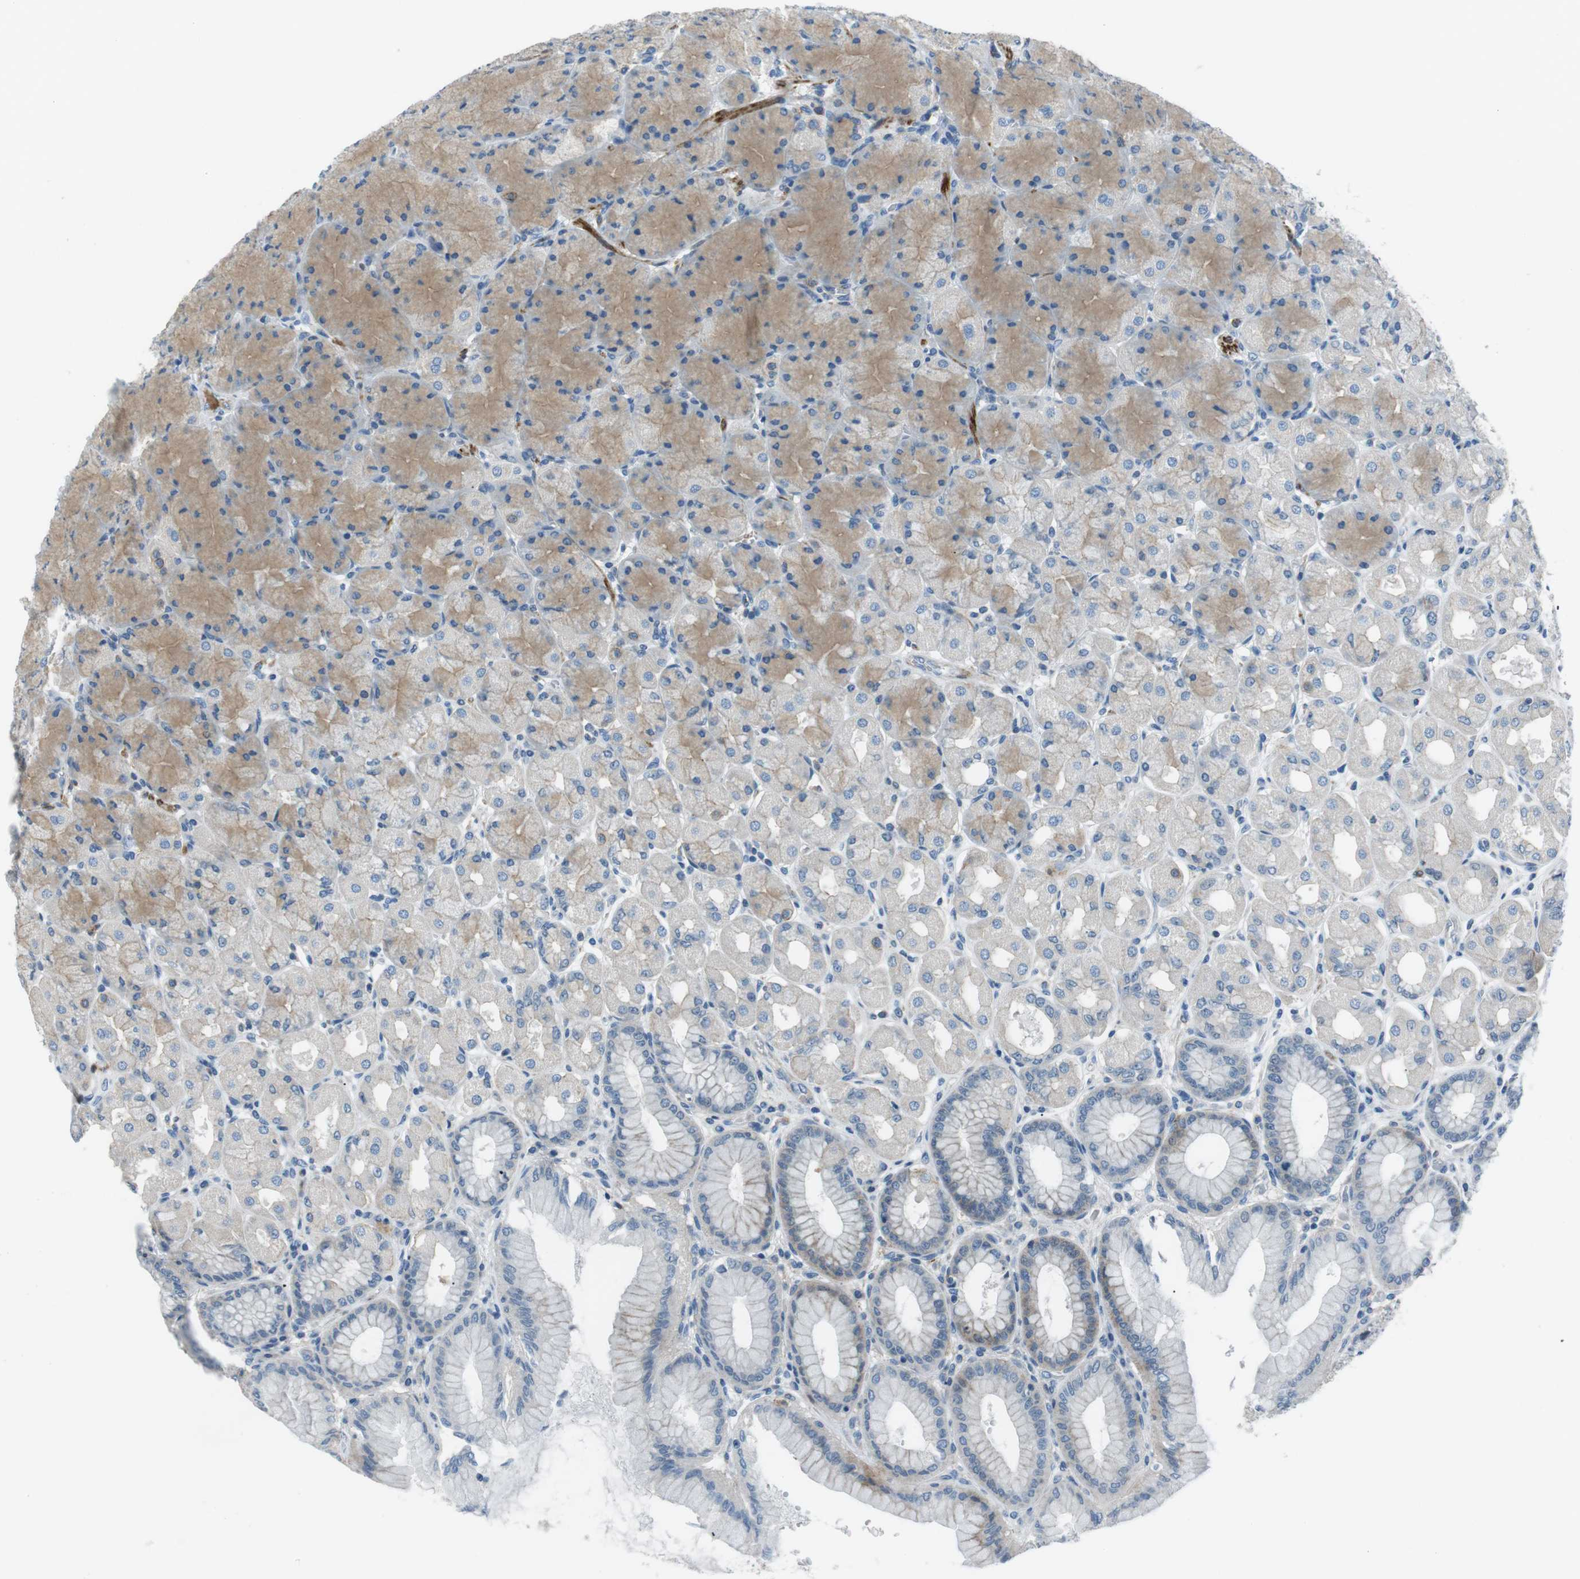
{"staining": {"intensity": "weak", "quantity": "<25%", "location": "cytoplasmic/membranous"}, "tissue": "stomach", "cell_type": "Glandular cells", "image_type": "normal", "snomed": [{"axis": "morphology", "description": "Normal tissue, NOS"}, {"axis": "topography", "description": "Stomach, upper"}], "caption": "DAB (3,3'-diaminobenzidine) immunohistochemical staining of benign stomach reveals no significant expression in glandular cells. (Stains: DAB (3,3'-diaminobenzidine) IHC with hematoxylin counter stain, Microscopy: brightfield microscopy at high magnification).", "gene": "ARVCF", "patient": {"sex": "female", "age": 56}}